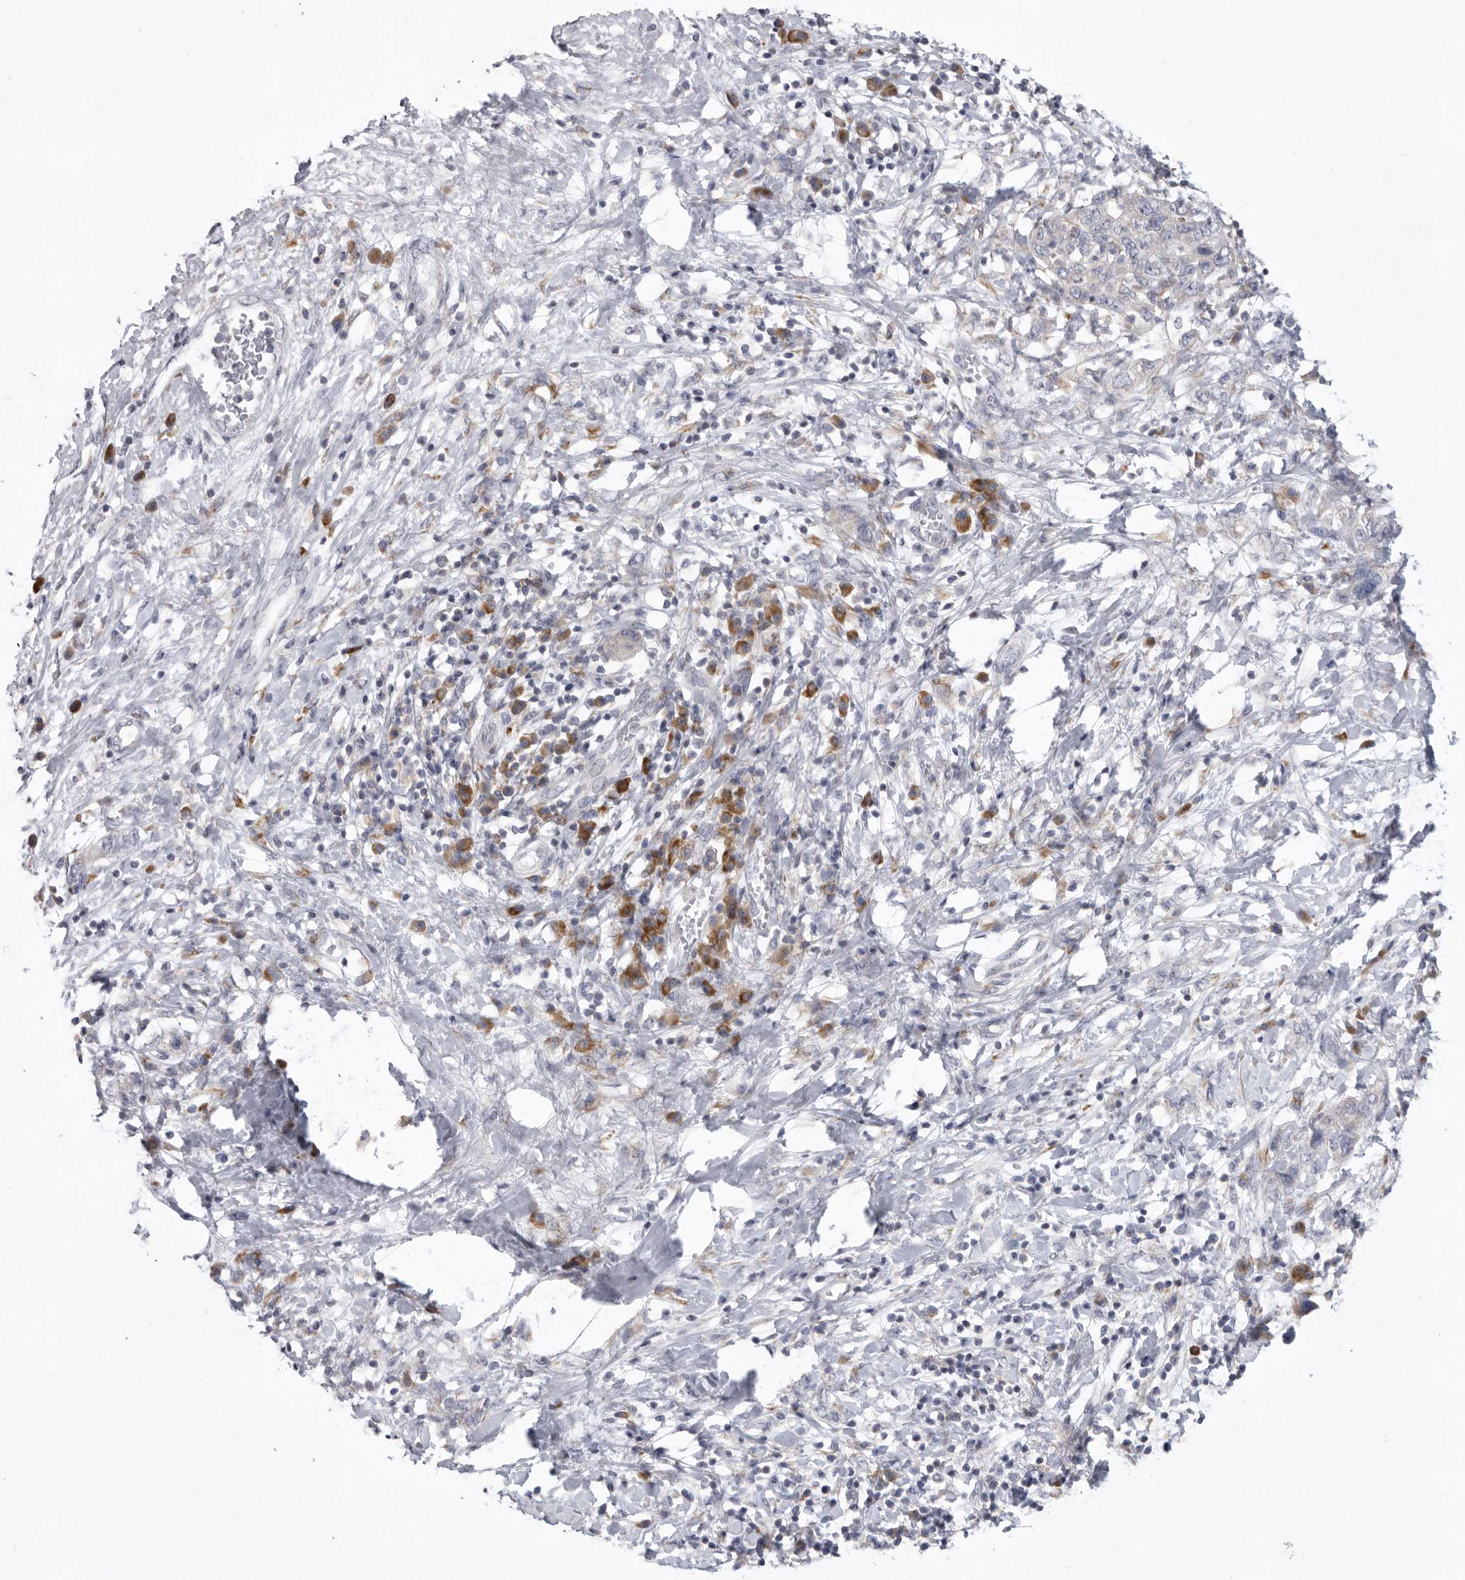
{"staining": {"intensity": "moderate", "quantity": "<25%", "location": "cytoplasmic/membranous"}, "tissue": "pancreatic cancer", "cell_type": "Tumor cells", "image_type": "cancer", "snomed": [{"axis": "morphology", "description": "Adenocarcinoma, NOS"}, {"axis": "topography", "description": "Pancreas"}], "caption": "Human pancreatic cancer (adenocarcinoma) stained for a protein (brown) shows moderate cytoplasmic/membranous positive staining in approximately <25% of tumor cells.", "gene": "USP24", "patient": {"sex": "female", "age": 73}}